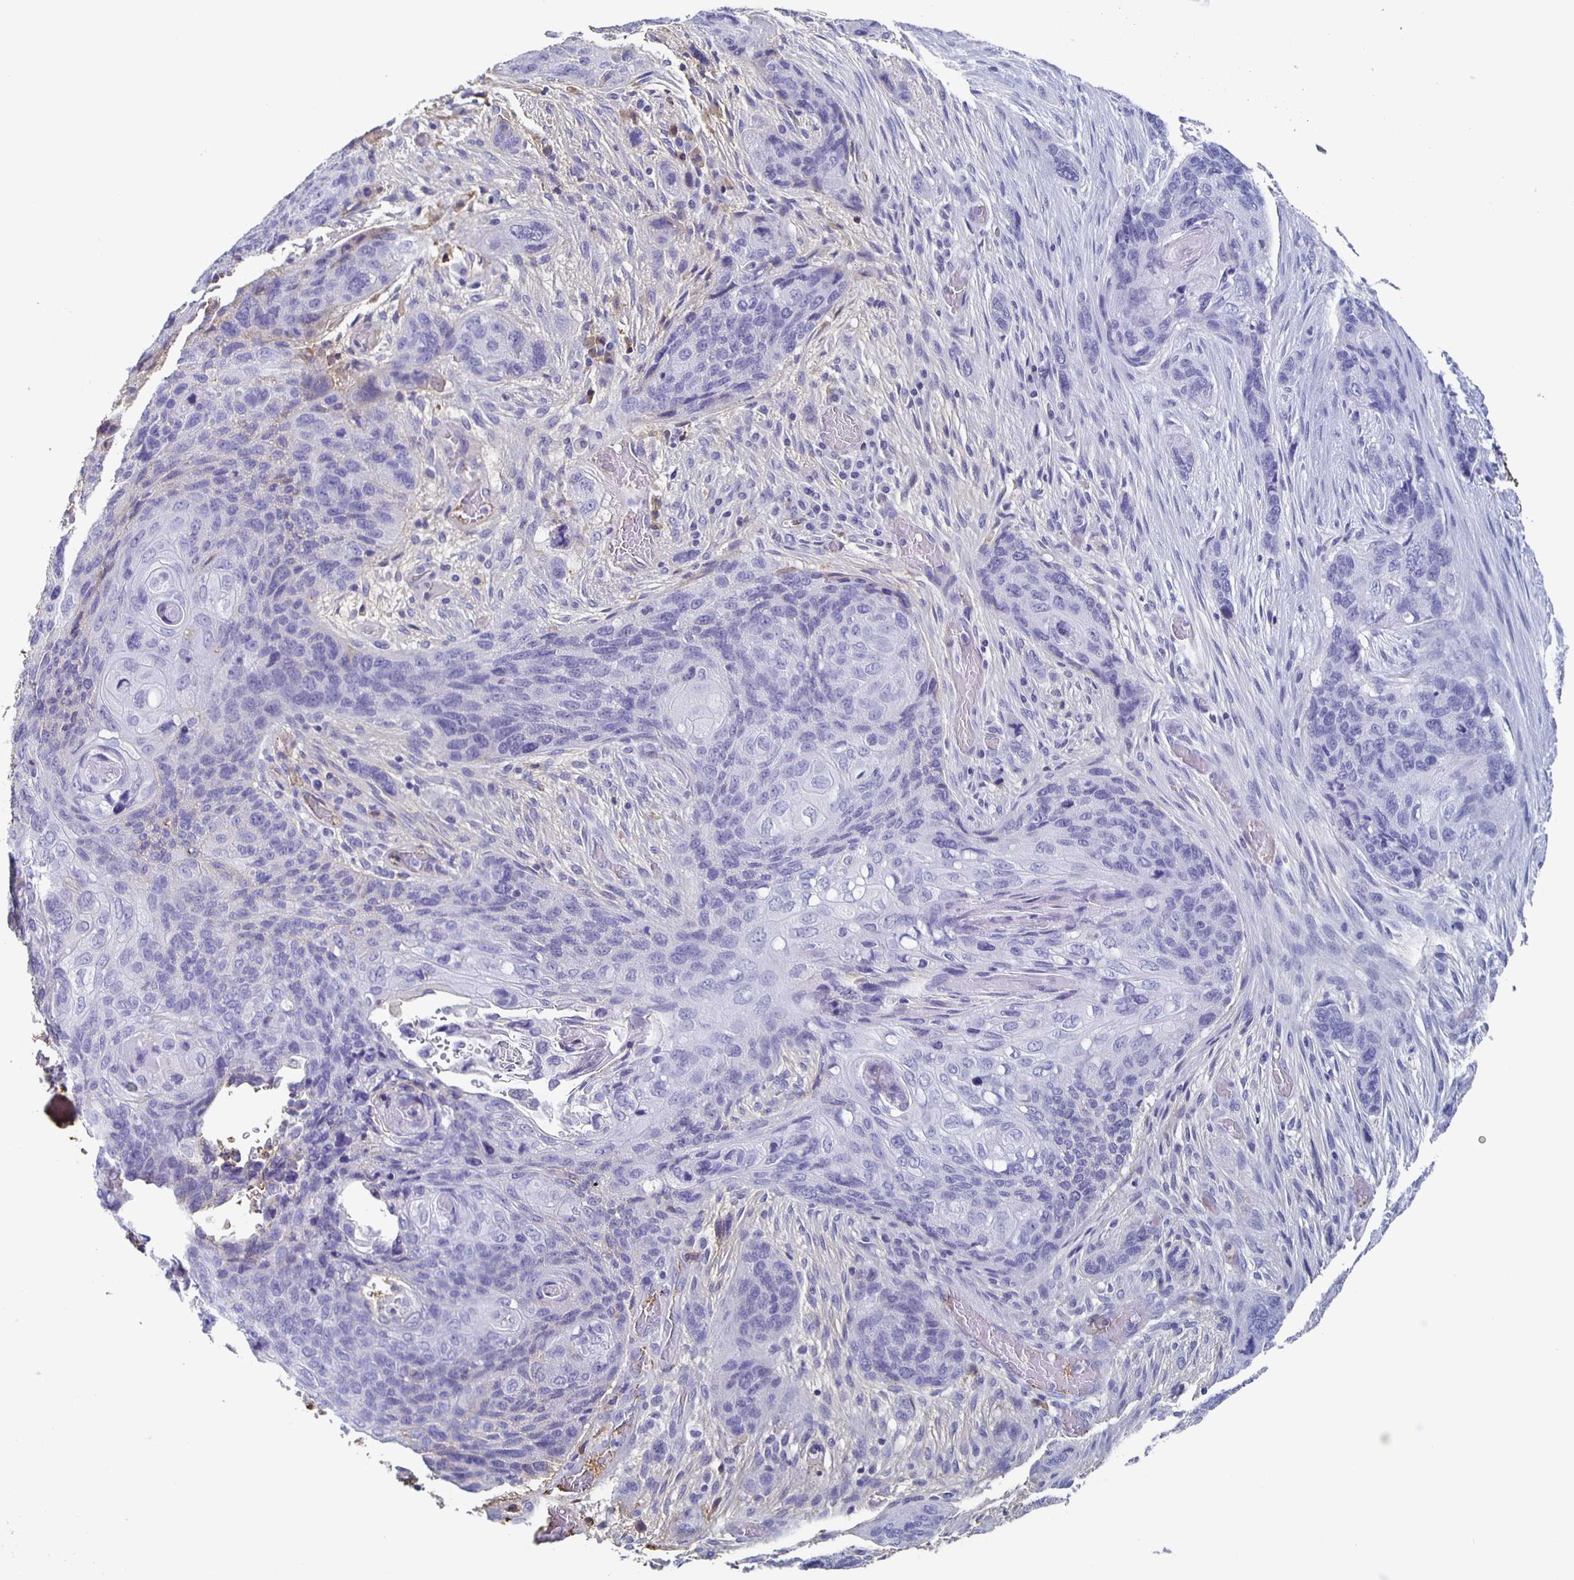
{"staining": {"intensity": "negative", "quantity": "none", "location": "none"}, "tissue": "lung cancer", "cell_type": "Tumor cells", "image_type": "cancer", "snomed": [{"axis": "morphology", "description": "Squamous cell carcinoma, NOS"}, {"axis": "morphology", "description": "Squamous cell carcinoma, metastatic, NOS"}, {"axis": "topography", "description": "Lymph node"}, {"axis": "topography", "description": "Lung"}], "caption": "Tumor cells show no significant expression in lung cancer (metastatic squamous cell carcinoma). (DAB IHC, high magnification).", "gene": "FGA", "patient": {"sex": "male", "age": 41}}